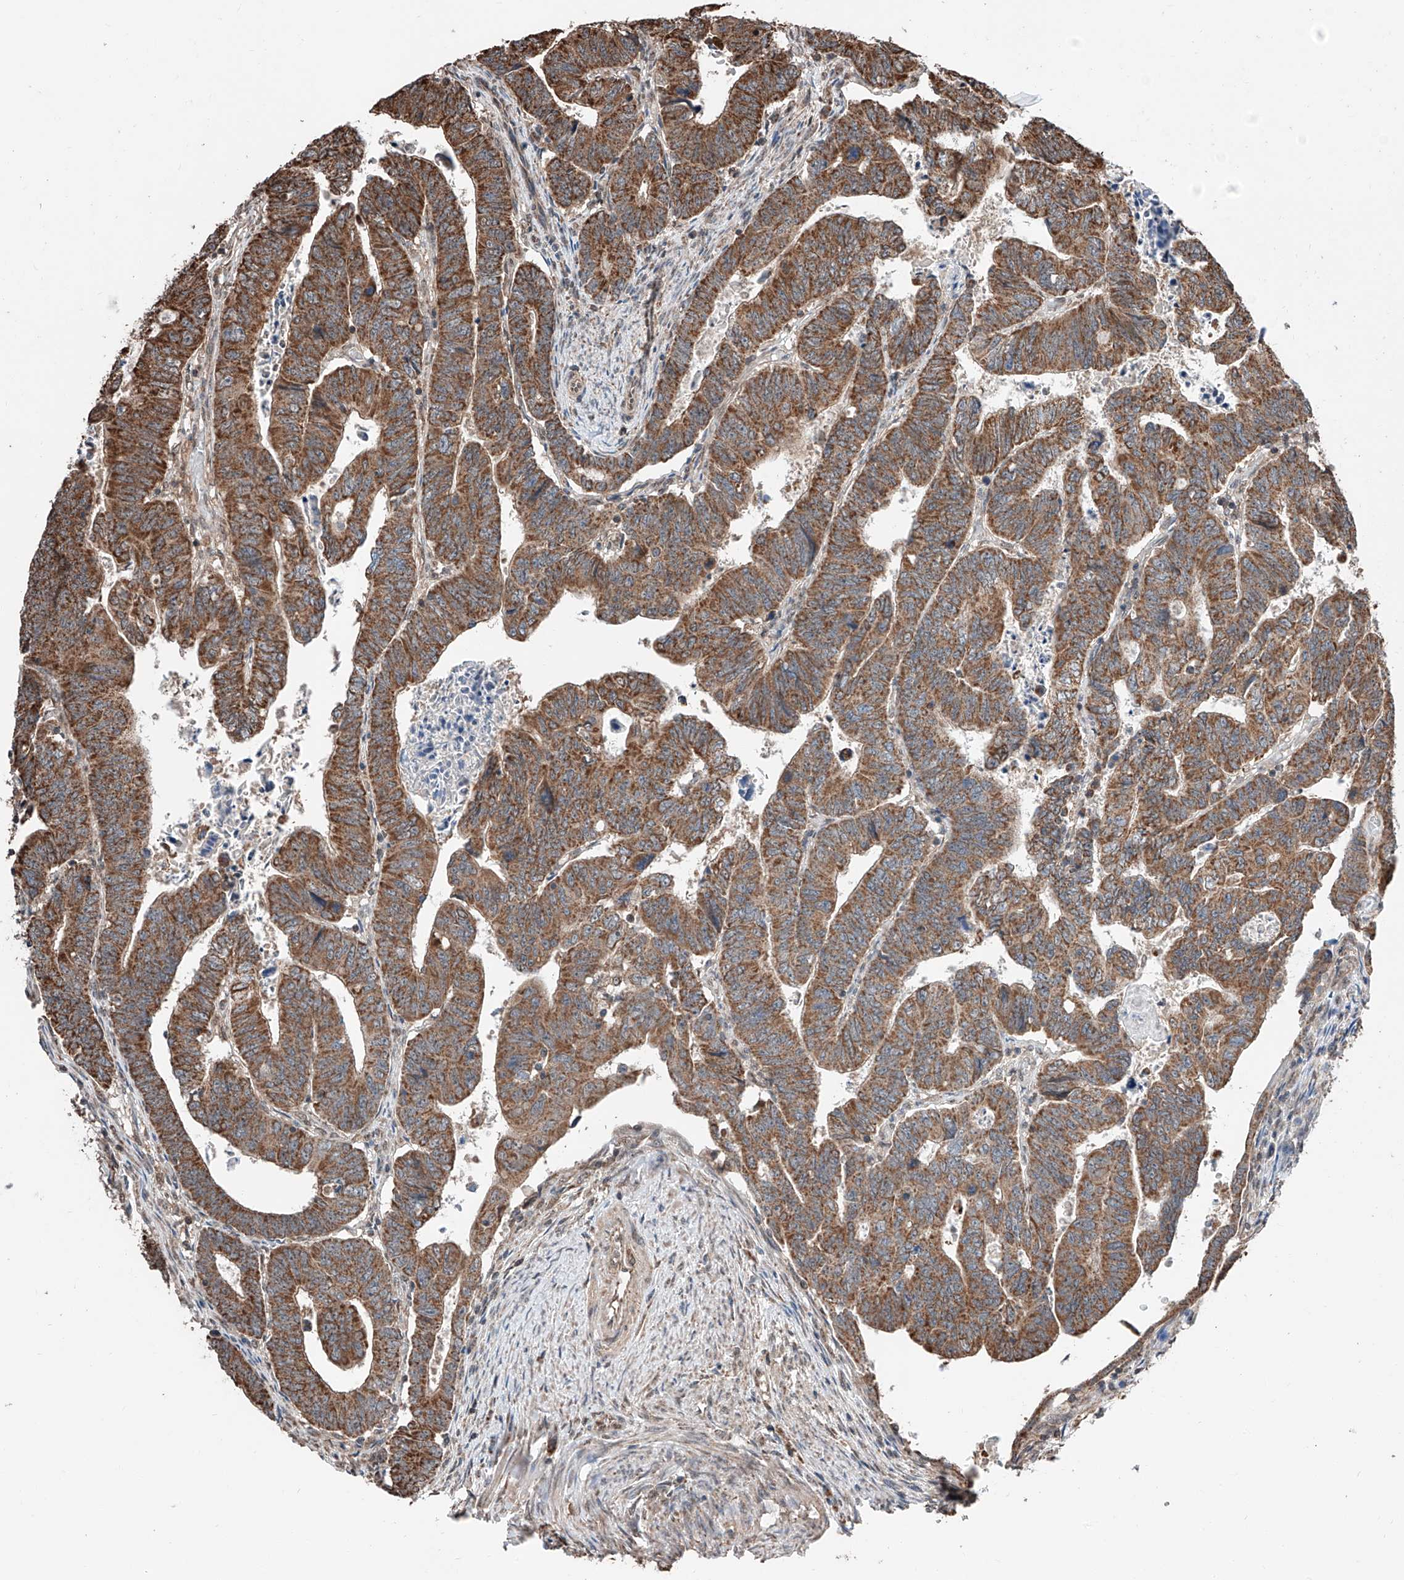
{"staining": {"intensity": "moderate", "quantity": ">75%", "location": "cytoplasmic/membranous"}, "tissue": "colorectal cancer", "cell_type": "Tumor cells", "image_type": "cancer", "snomed": [{"axis": "morphology", "description": "Normal tissue, NOS"}, {"axis": "morphology", "description": "Adenocarcinoma, NOS"}, {"axis": "topography", "description": "Rectum"}], "caption": "IHC micrograph of colorectal cancer (adenocarcinoma) stained for a protein (brown), which displays medium levels of moderate cytoplasmic/membranous positivity in about >75% of tumor cells.", "gene": "ZNF445", "patient": {"sex": "female", "age": 65}}